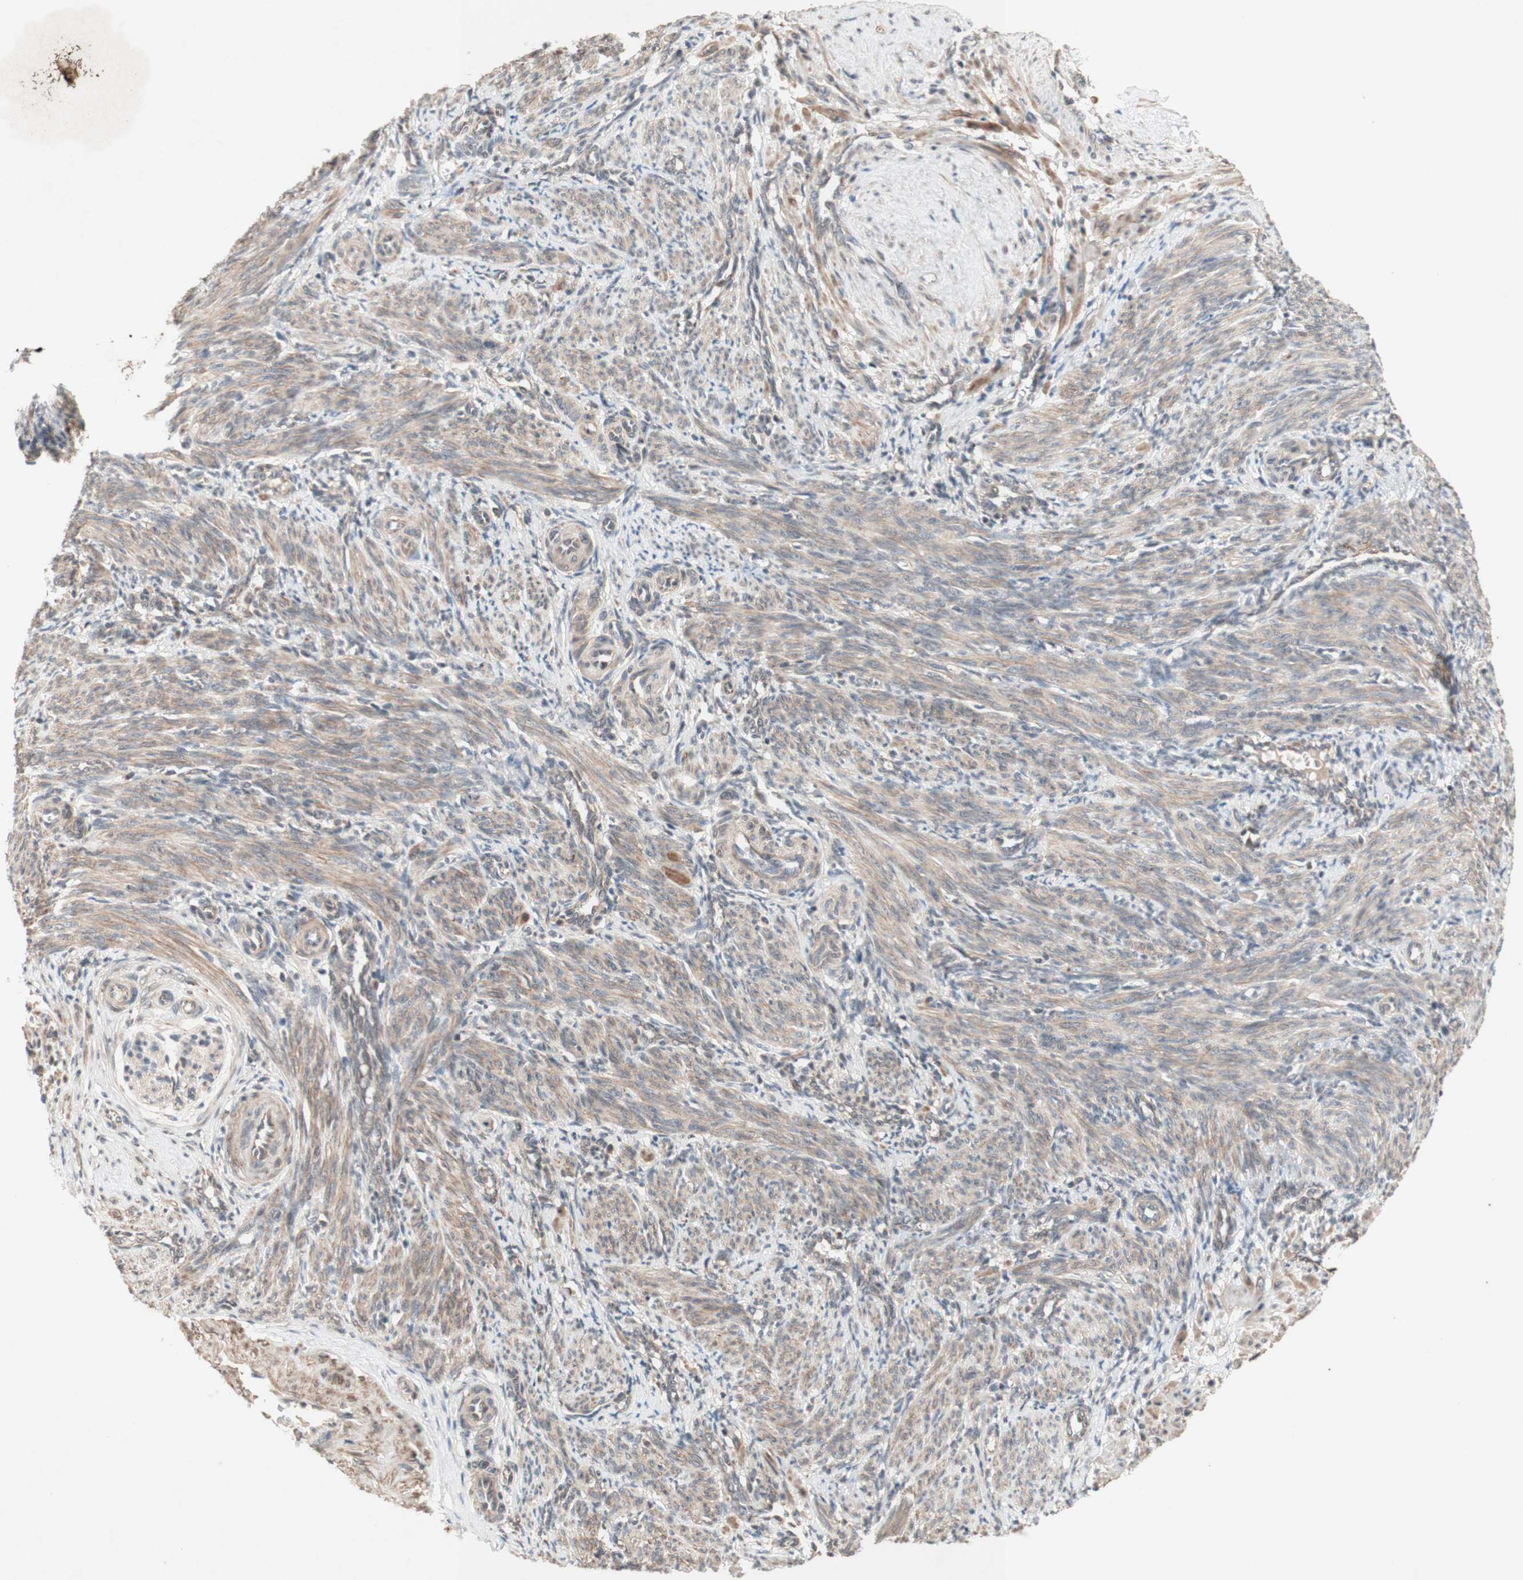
{"staining": {"intensity": "moderate", "quantity": ">75%", "location": "cytoplasmic/membranous"}, "tissue": "smooth muscle", "cell_type": "Smooth muscle cells", "image_type": "normal", "snomed": [{"axis": "morphology", "description": "Normal tissue, NOS"}, {"axis": "topography", "description": "Endometrium"}], "caption": "IHC (DAB (3,3'-diaminobenzidine)) staining of benign human smooth muscle reveals moderate cytoplasmic/membranous protein positivity in about >75% of smooth muscle cells.", "gene": "DDOST", "patient": {"sex": "female", "age": 33}}